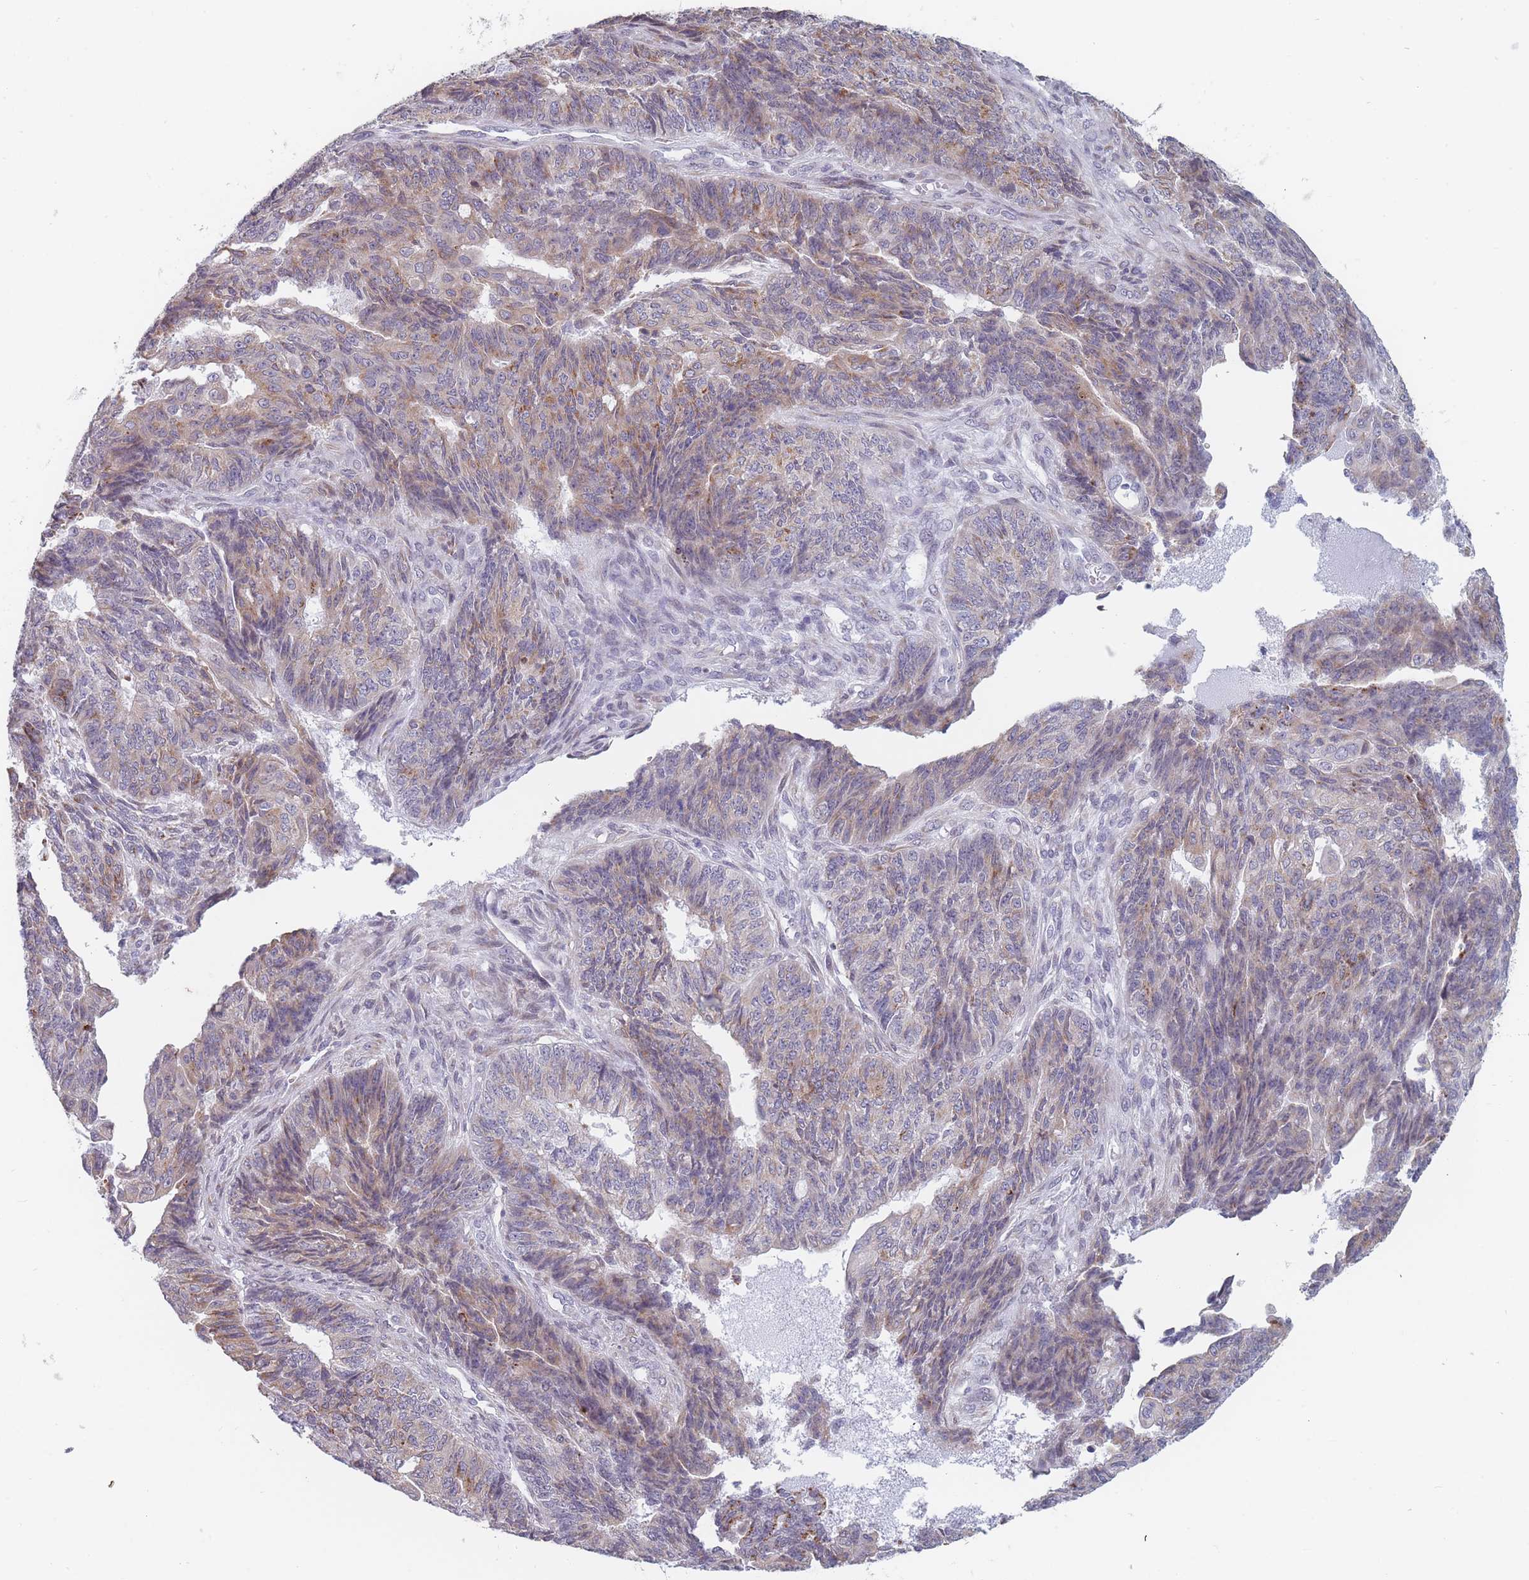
{"staining": {"intensity": "moderate", "quantity": "25%-75%", "location": "cytoplasmic/membranous"}, "tissue": "endometrial cancer", "cell_type": "Tumor cells", "image_type": "cancer", "snomed": [{"axis": "morphology", "description": "Adenocarcinoma, NOS"}, {"axis": "topography", "description": "Endometrium"}], "caption": "Tumor cells display medium levels of moderate cytoplasmic/membranous staining in approximately 25%-75% of cells in endometrial cancer (adenocarcinoma).", "gene": "TMED10", "patient": {"sex": "female", "age": 32}}